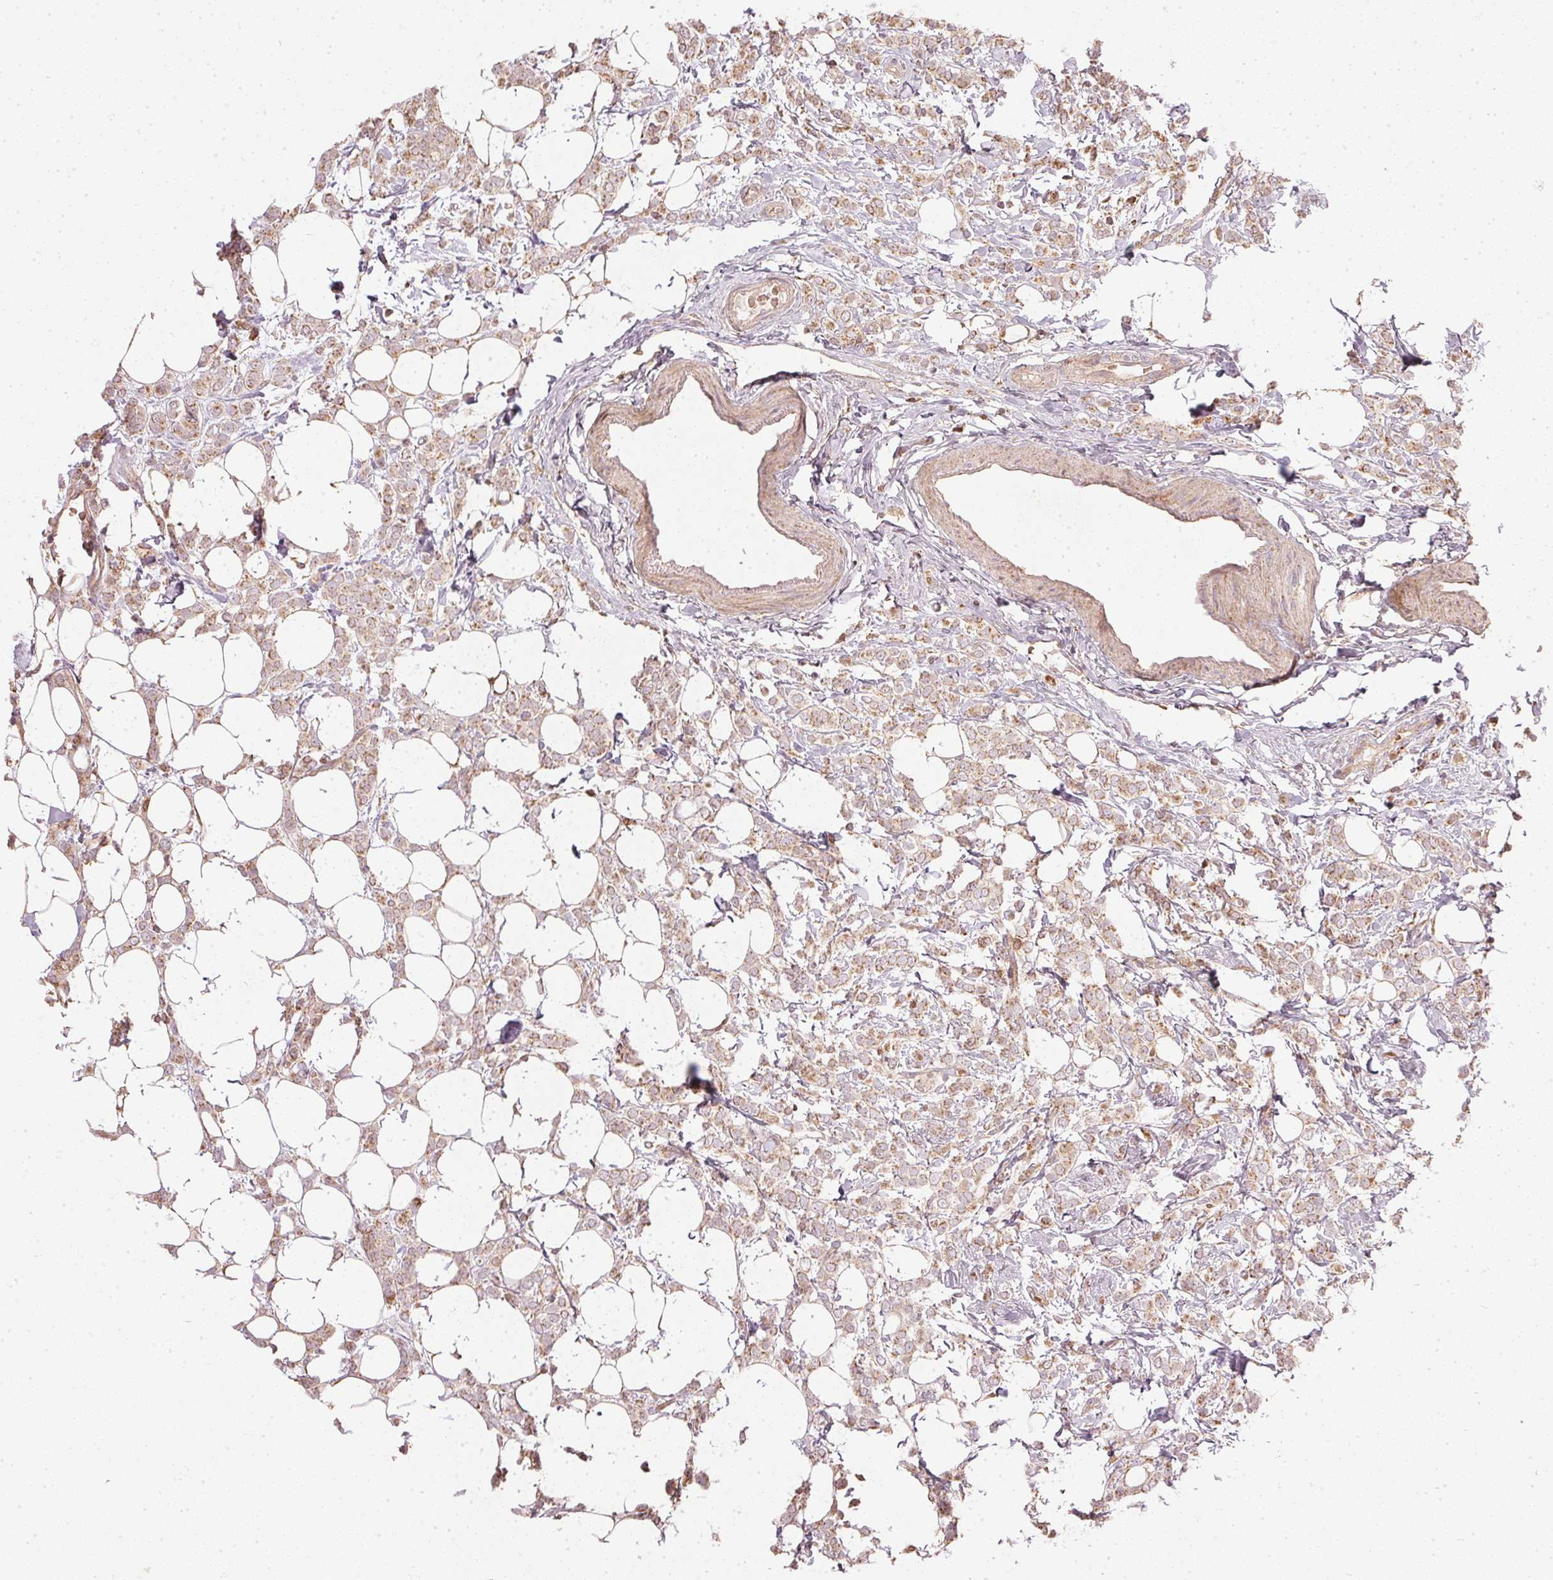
{"staining": {"intensity": "weak", "quantity": ">75%", "location": "cytoplasmic/membranous"}, "tissue": "breast cancer", "cell_type": "Tumor cells", "image_type": "cancer", "snomed": [{"axis": "morphology", "description": "Lobular carcinoma"}, {"axis": "topography", "description": "Breast"}], "caption": "The image displays staining of breast cancer, revealing weak cytoplasmic/membranous protein expression (brown color) within tumor cells. (Stains: DAB in brown, nuclei in blue, Microscopy: brightfield microscopy at high magnification).", "gene": "NADK2", "patient": {"sex": "female", "age": 49}}